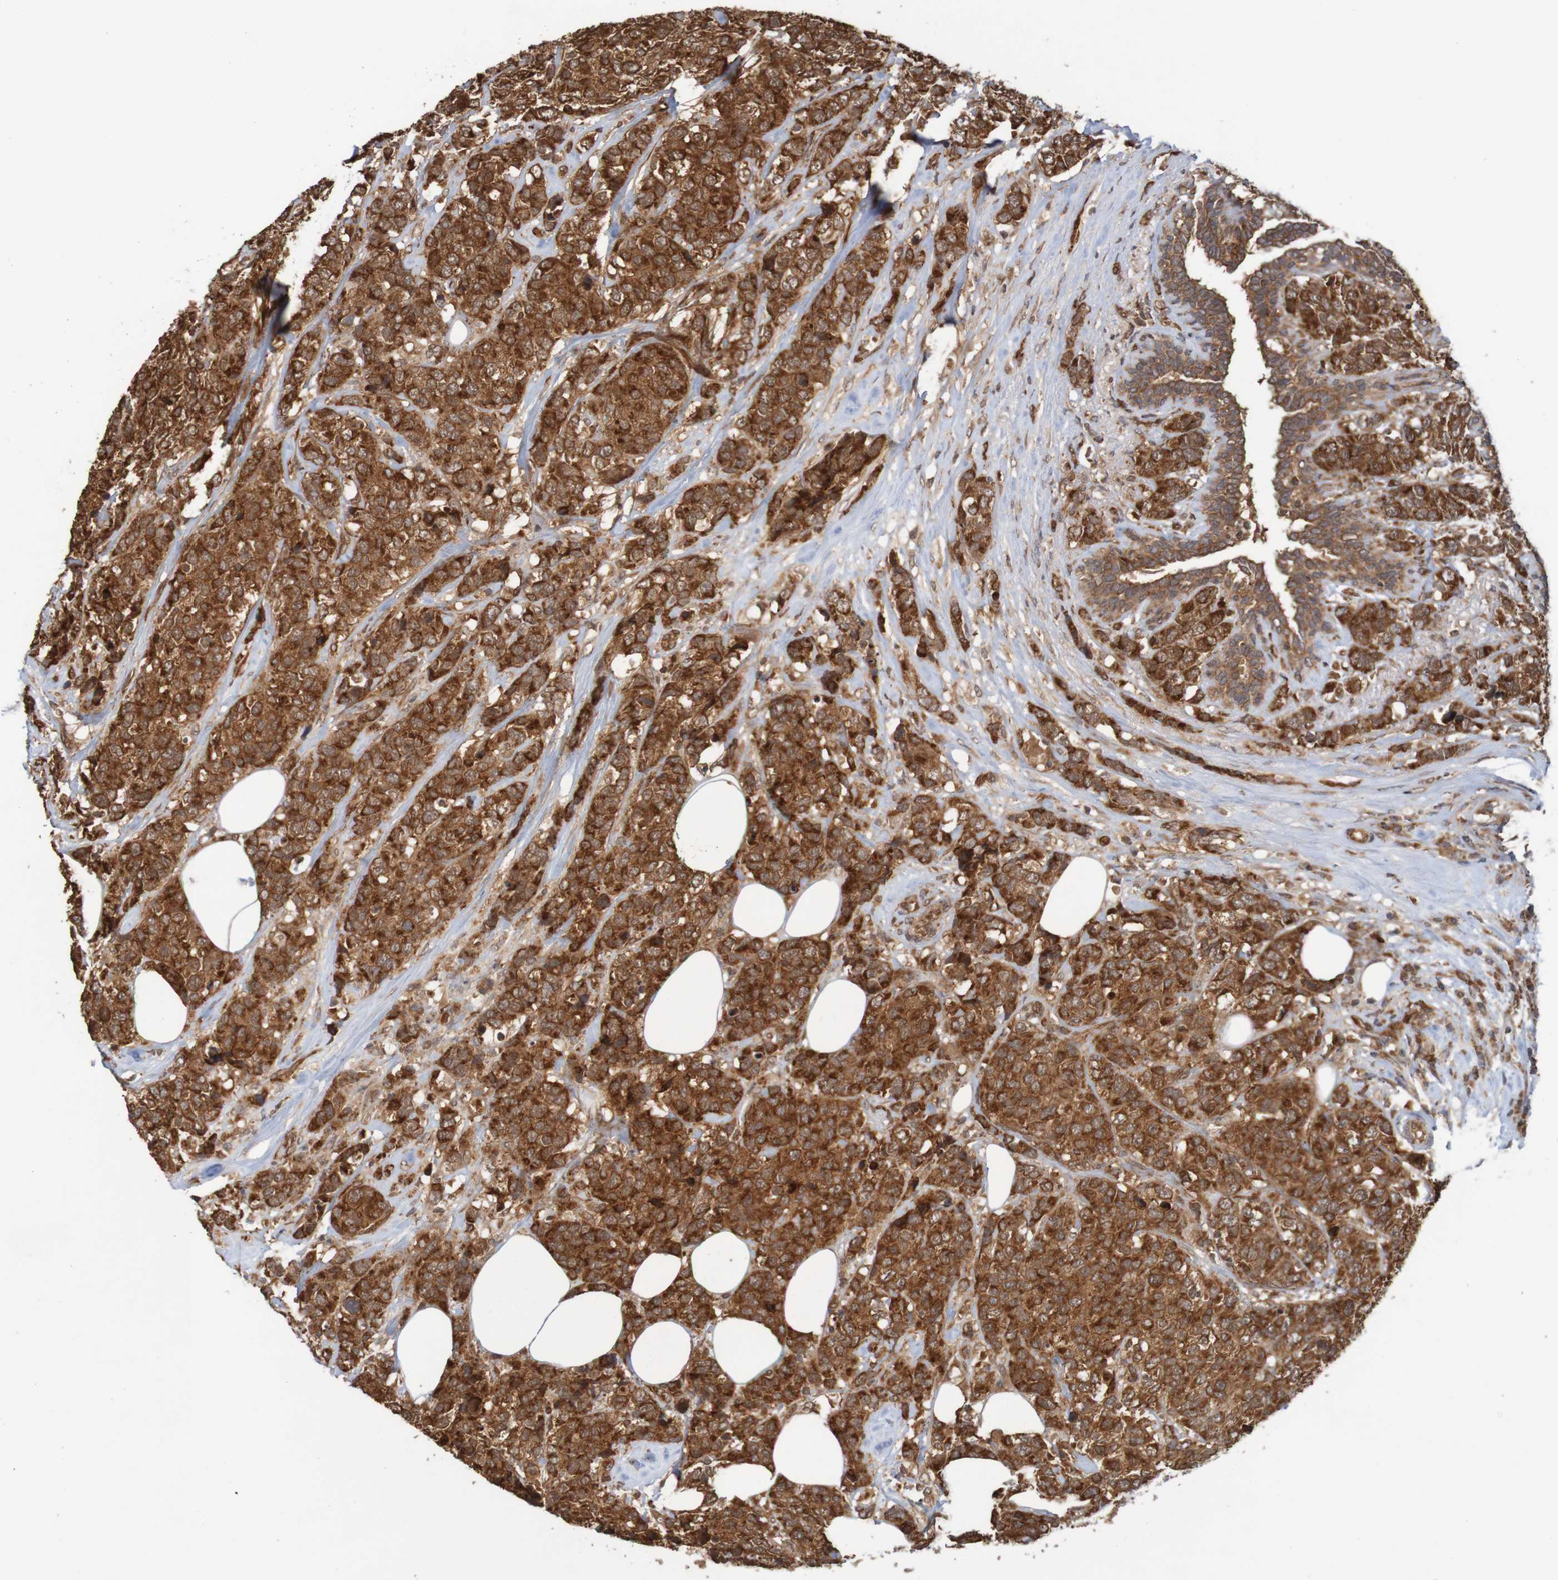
{"staining": {"intensity": "strong", "quantity": ">75%", "location": "cytoplasmic/membranous"}, "tissue": "breast cancer", "cell_type": "Tumor cells", "image_type": "cancer", "snomed": [{"axis": "morphology", "description": "Lobular carcinoma"}, {"axis": "topography", "description": "Breast"}], "caption": "Protein analysis of lobular carcinoma (breast) tissue displays strong cytoplasmic/membranous positivity in about >75% of tumor cells. (DAB (3,3'-diaminobenzidine) IHC with brightfield microscopy, high magnification).", "gene": "MRPL52", "patient": {"sex": "female", "age": 59}}